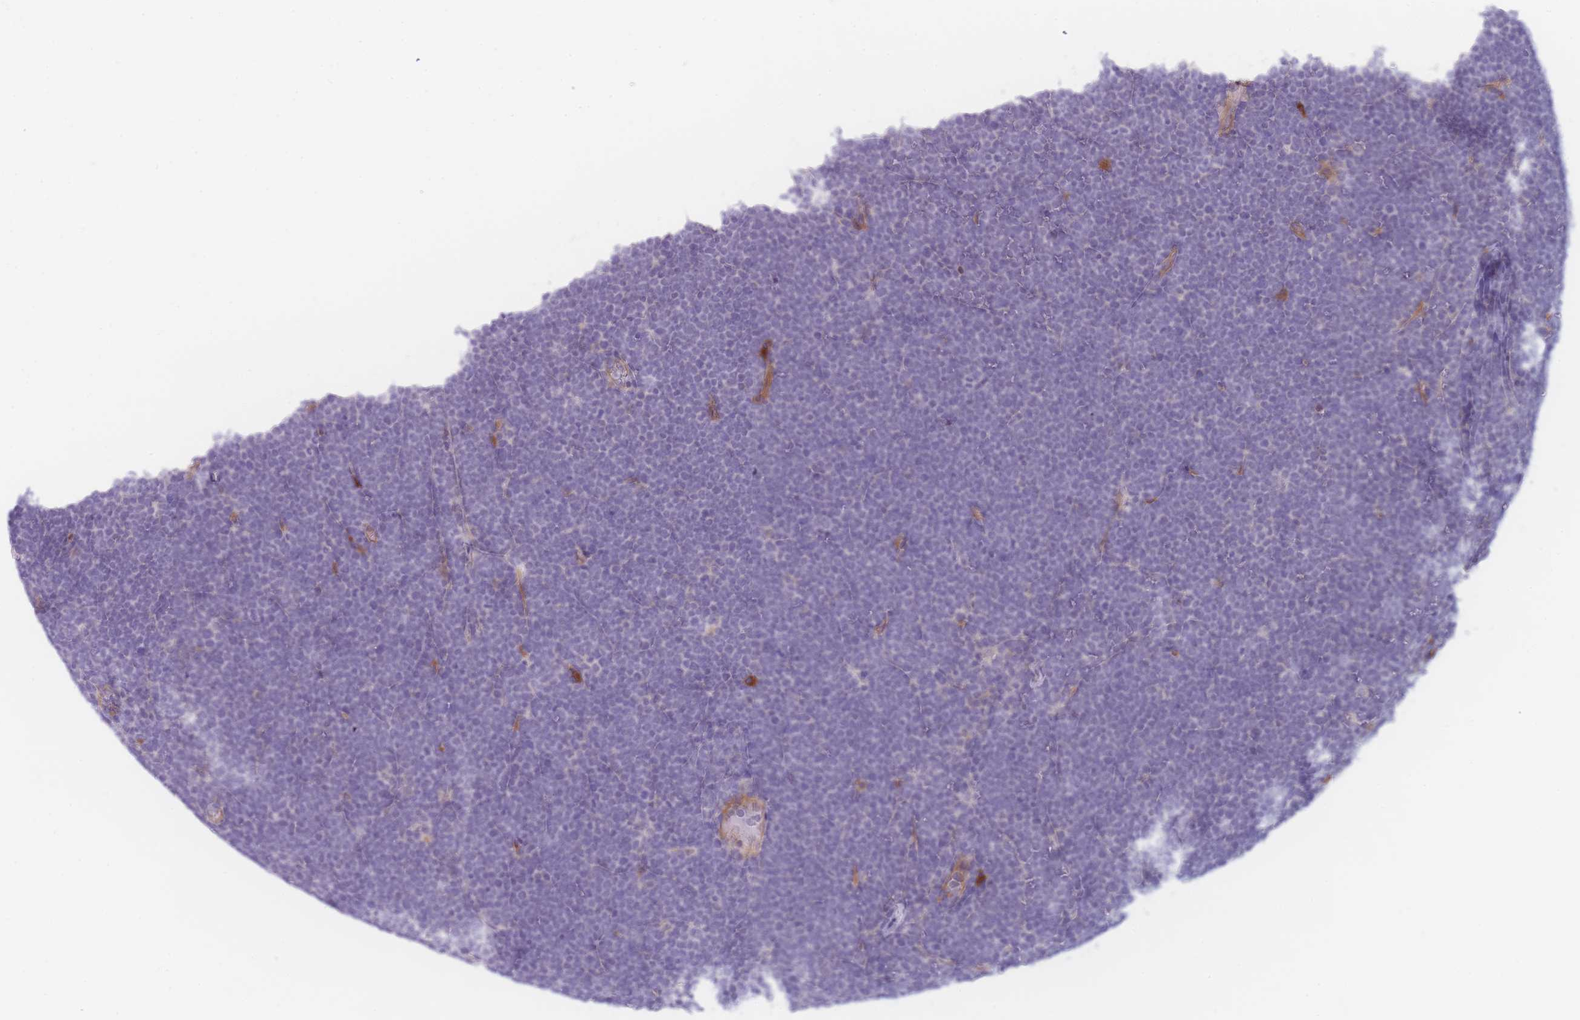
{"staining": {"intensity": "negative", "quantity": "none", "location": "none"}, "tissue": "lymphoma", "cell_type": "Tumor cells", "image_type": "cancer", "snomed": [{"axis": "morphology", "description": "Malignant lymphoma, non-Hodgkin's type, High grade"}, {"axis": "topography", "description": "Lymph node"}], "caption": "Immunohistochemistry (IHC) micrograph of neoplastic tissue: human lymphoma stained with DAB (3,3'-diaminobenzidine) shows no significant protein expression in tumor cells.", "gene": "WDR93", "patient": {"sex": "male", "age": 13}}